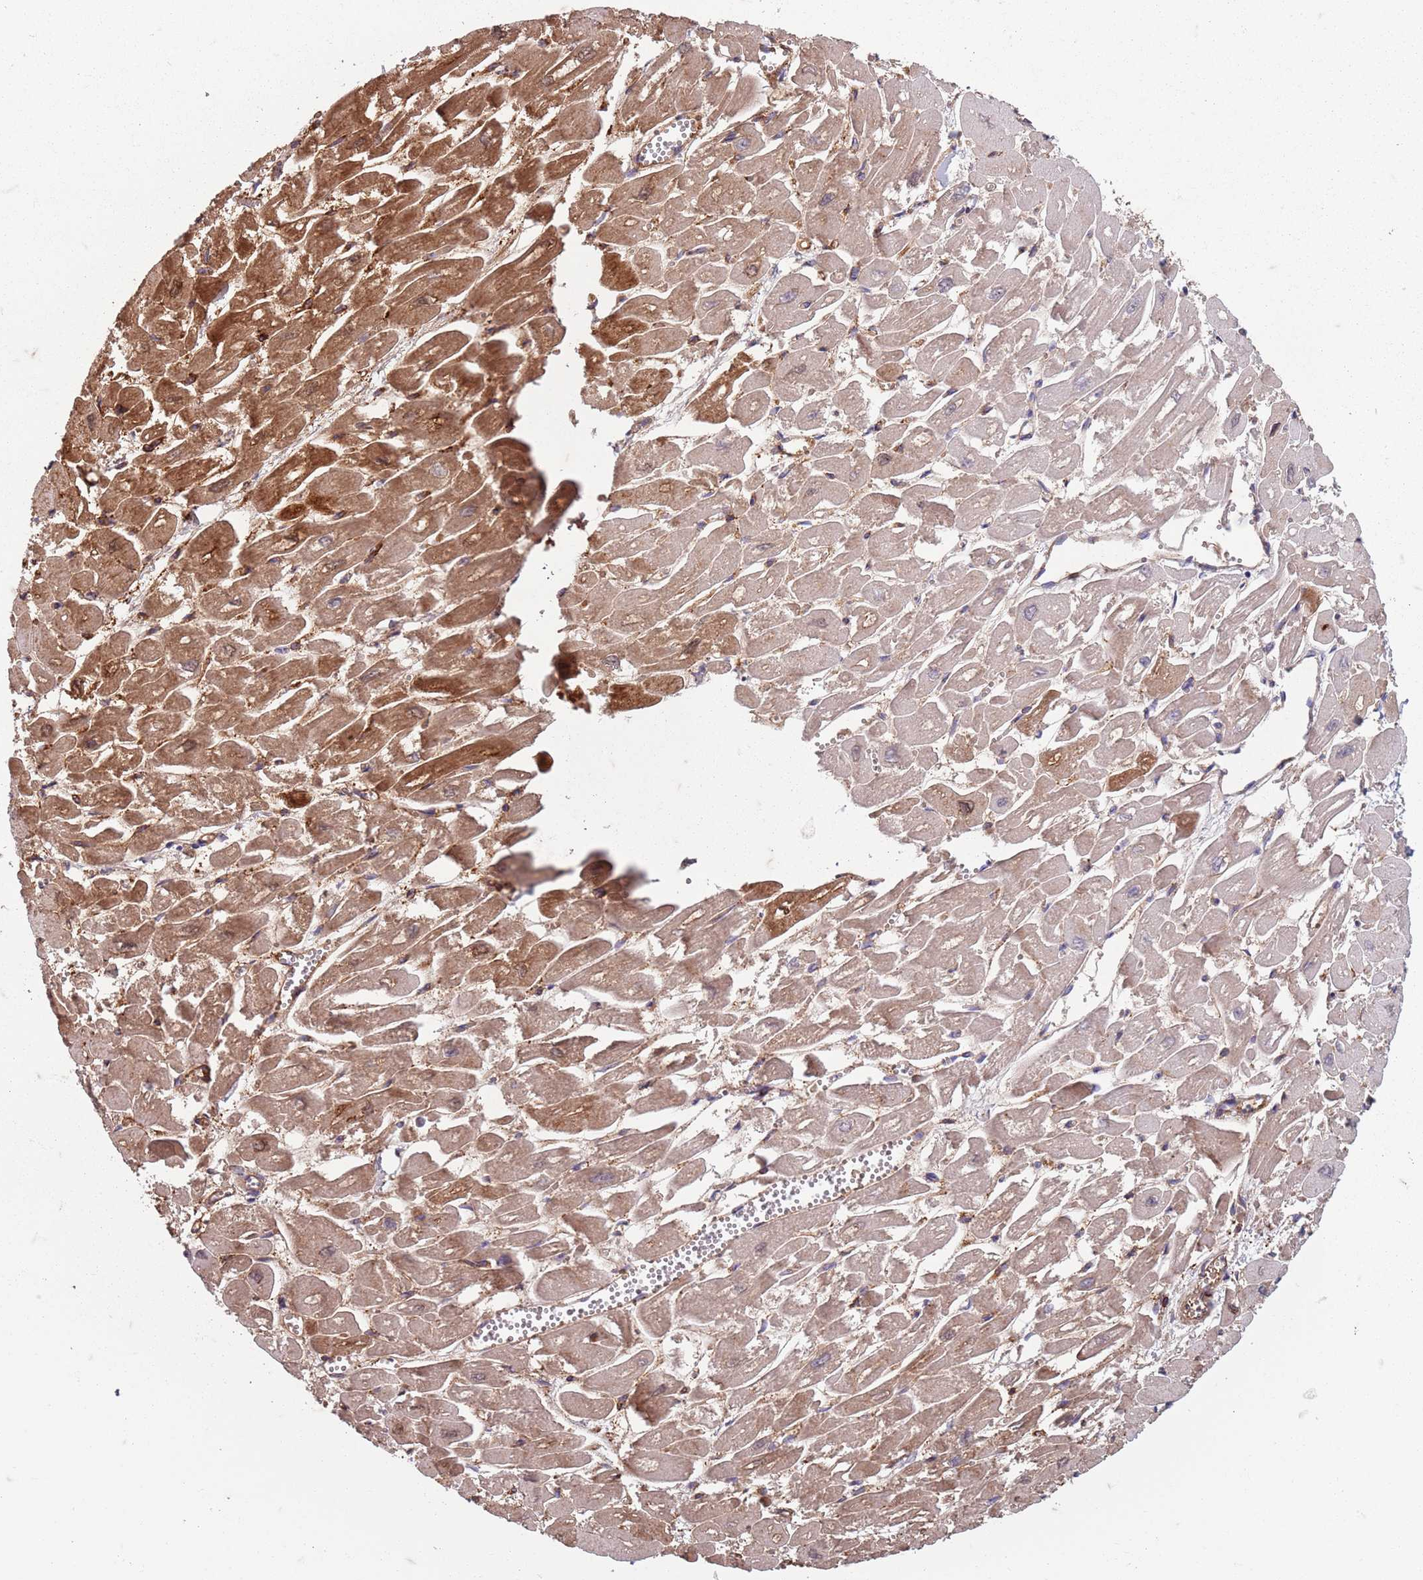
{"staining": {"intensity": "strong", "quantity": "<25%", "location": "cytoplasmic/membranous"}, "tissue": "heart muscle", "cell_type": "Cardiomyocytes", "image_type": "normal", "snomed": [{"axis": "morphology", "description": "Normal tissue, NOS"}, {"axis": "topography", "description": "Heart"}], "caption": "Heart muscle stained with DAB (3,3'-diaminobenzidine) IHC displays medium levels of strong cytoplasmic/membranous positivity in about <25% of cardiomyocytes.", "gene": "TAS2R38", "patient": {"sex": "male", "age": 54}}